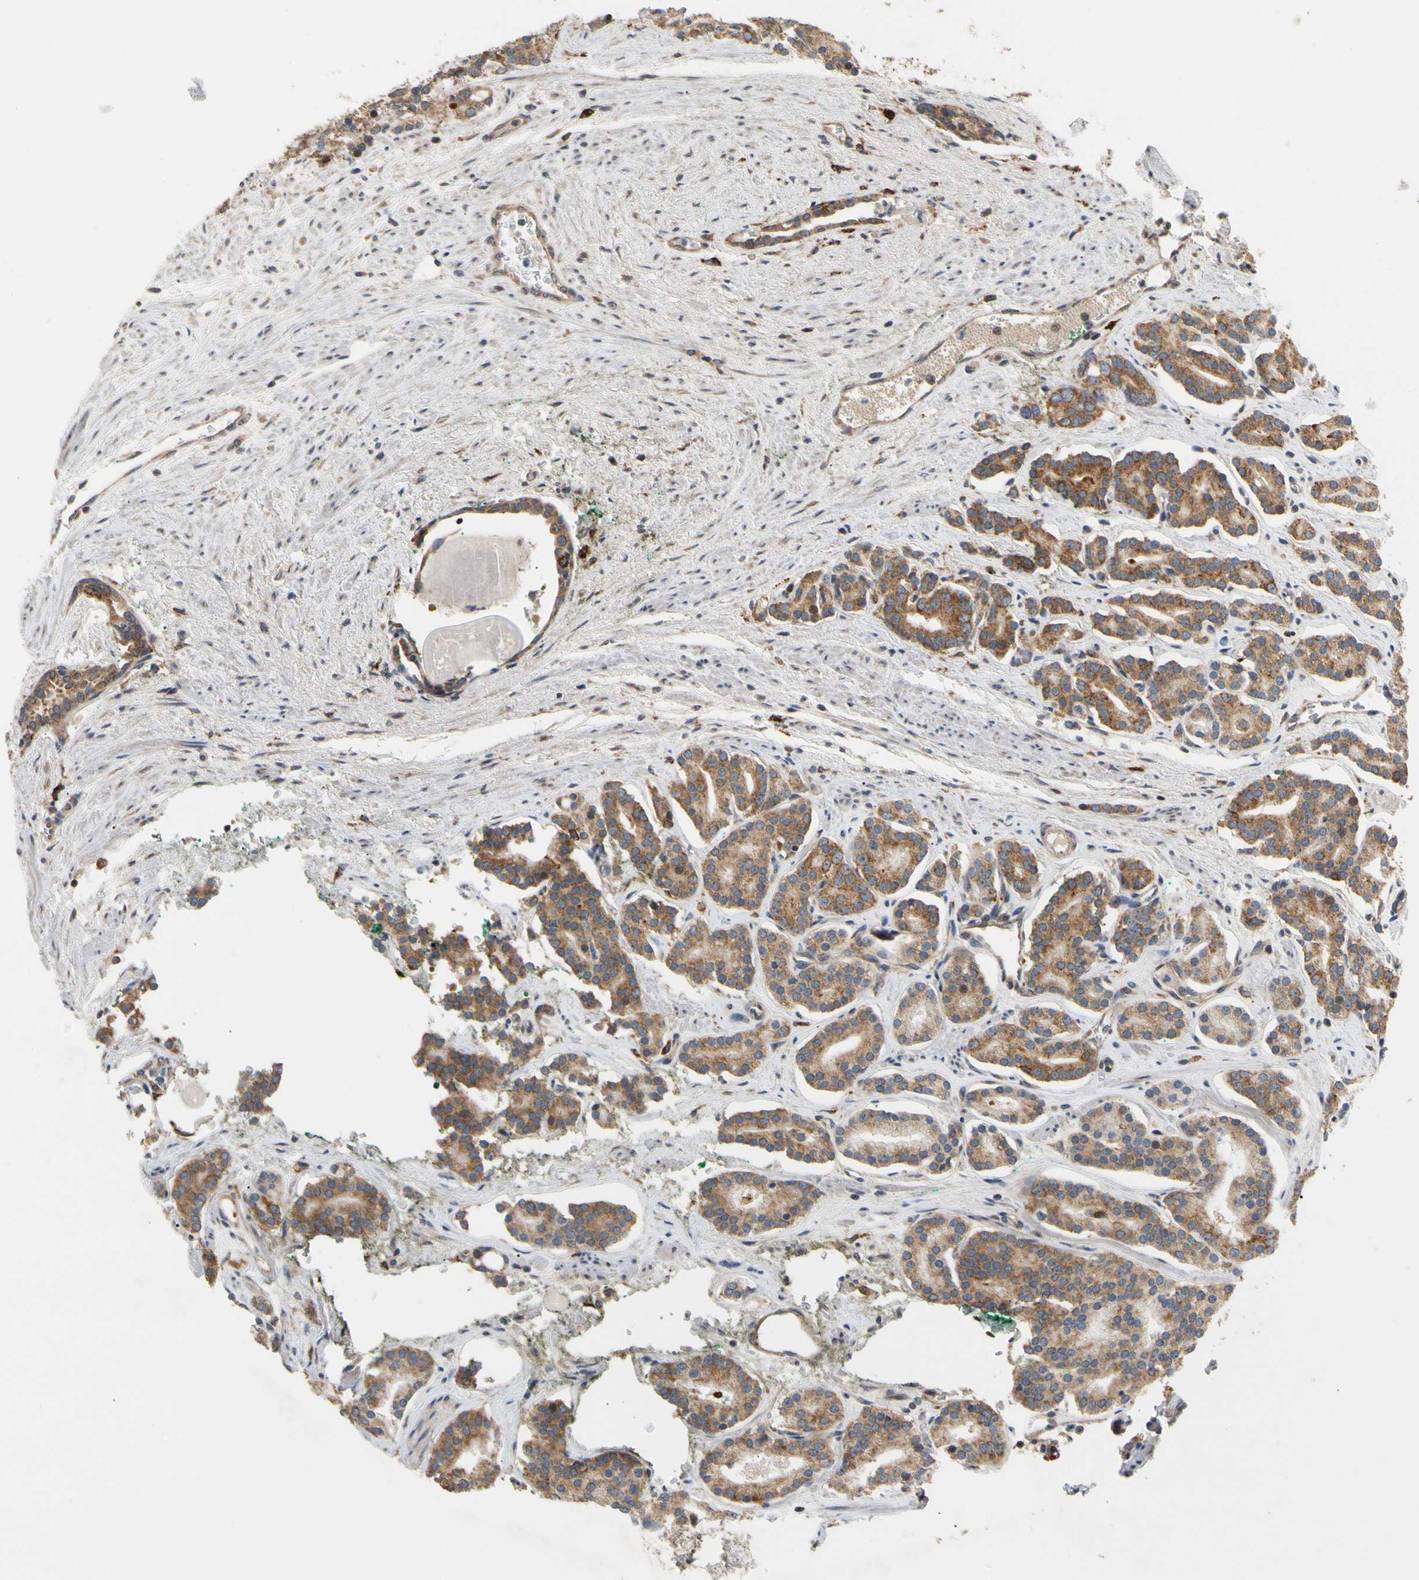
{"staining": {"intensity": "moderate", "quantity": ">75%", "location": "cytoplasmic/membranous"}, "tissue": "prostate cancer", "cell_type": "Tumor cells", "image_type": "cancer", "snomed": [{"axis": "morphology", "description": "Adenocarcinoma, Low grade"}, {"axis": "topography", "description": "Prostate"}], "caption": "Protein staining reveals moderate cytoplasmic/membranous staining in approximately >75% of tumor cells in low-grade adenocarcinoma (prostate).", "gene": "ANKHD1", "patient": {"sex": "male", "age": 63}}